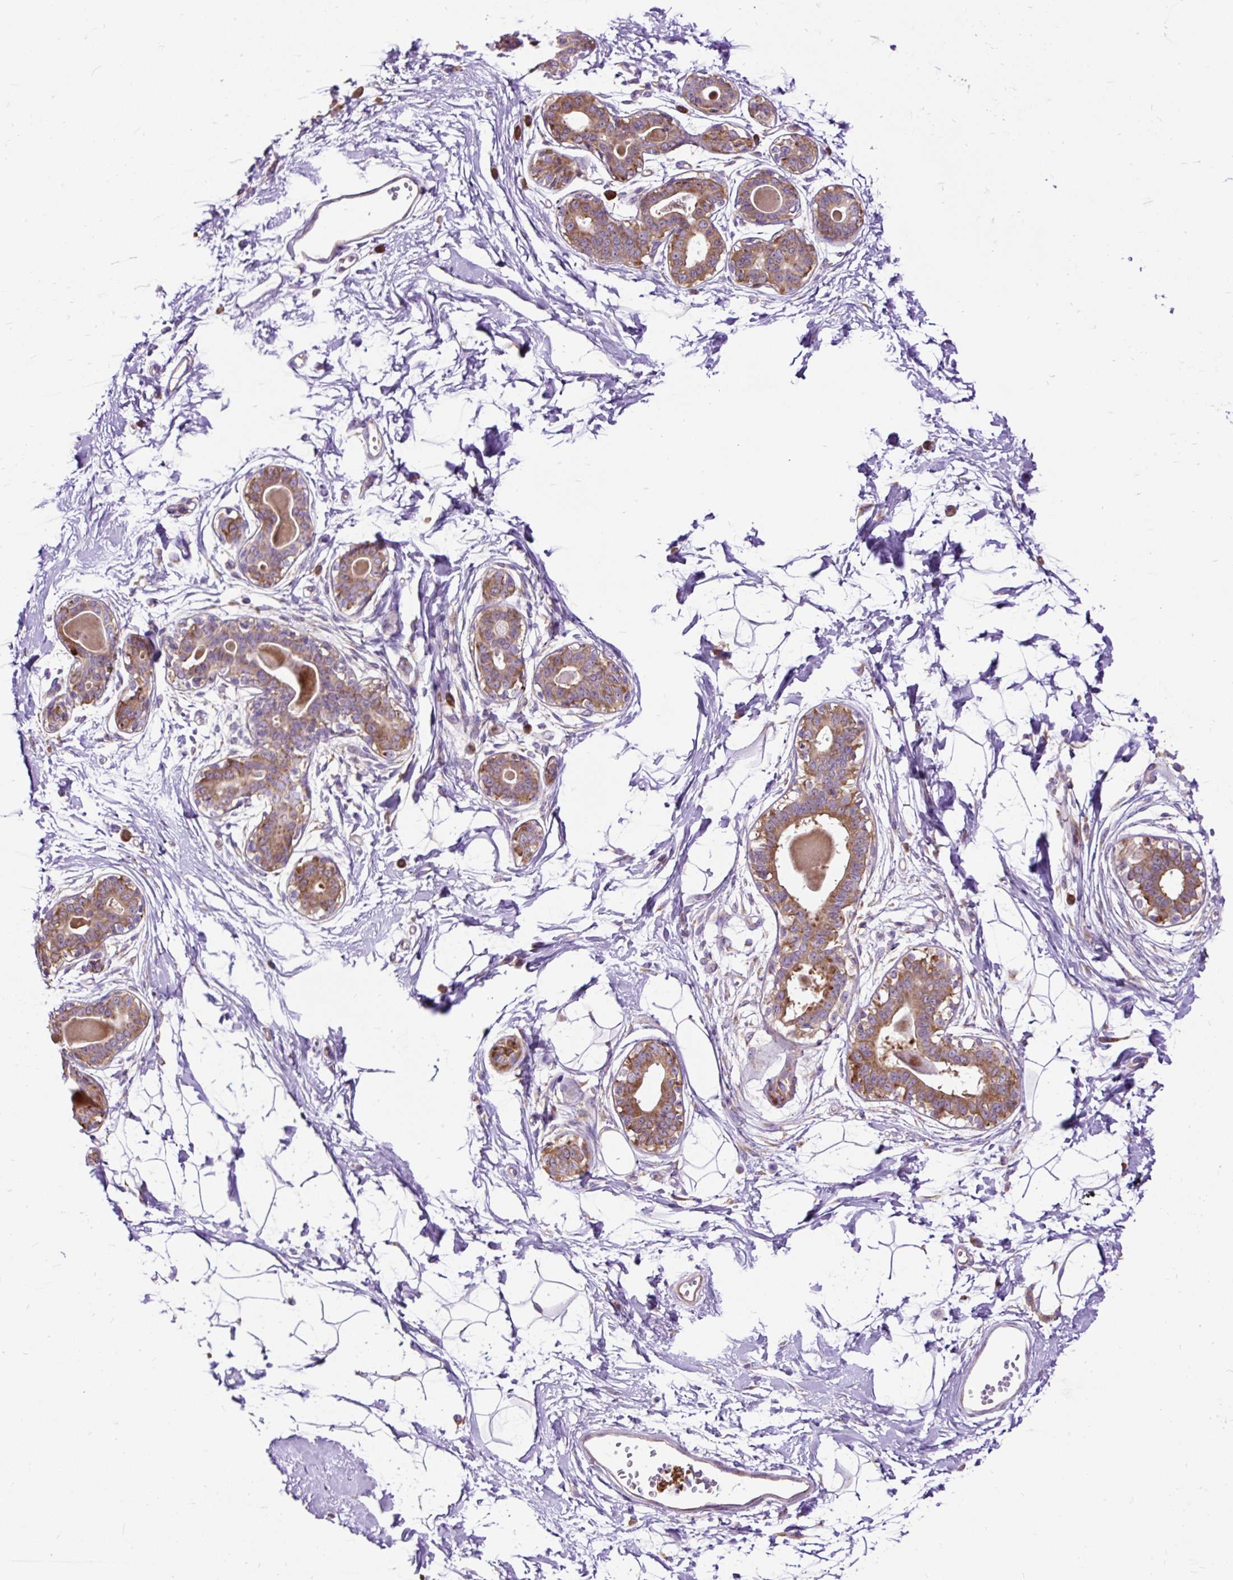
{"staining": {"intensity": "negative", "quantity": "none", "location": "none"}, "tissue": "breast", "cell_type": "Adipocytes", "image_type": "normal", "snomed": [{"axis": "morphology", "description": "Normal tissue, NOS"}, {"axis": "topography", "description": "Breast"}], "caption": "Photomicrograph shows no protein expression in adipocytes of unremarkable breast. (Brightfield microscopy of DAB immunohistochemistry (IHC) at high magnification).", "gene": "RPS5", "patient": {"sex": "female", "age": 45}}